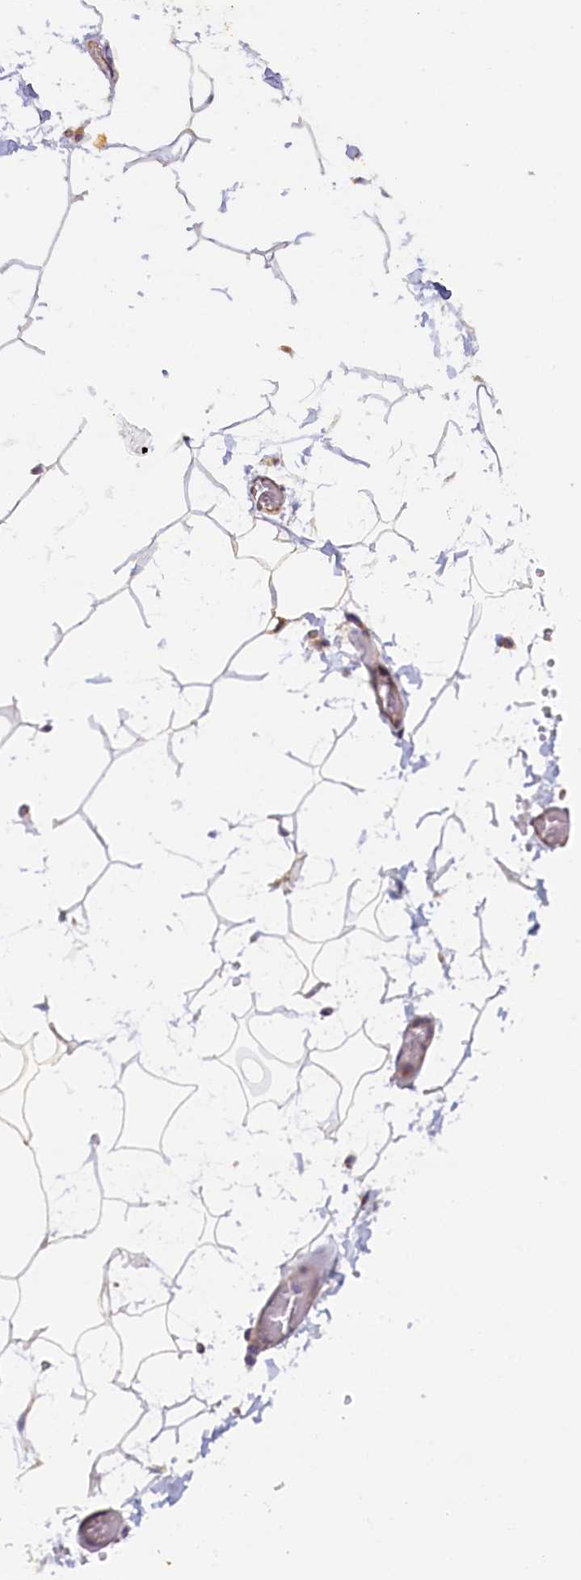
{"staining": {"intensity": "moderate", "quantity": "25%-75%", "location": "cytoplasmic/membranous"}, "tissue": "adipose tissue", "cell_type": "Adipocytes", "image_type": "normal", "snomed": [{"axis": "morphology", "description": "Normal tissue, NOS"}, {"axis": "topography", "description": "Gallbladder"}, {"axis": "topography", "description": "Peripheral nerve tissue"}], "caption": "Immunohistochemical staining of unremarkable human adipose tissue shows medium levels of moderate cytoplasmic/membranous expression in approximately 25%-75% of adipocytes.", "gene": "CCDC9B", "patient": {"sex": "male", "age": 38}}